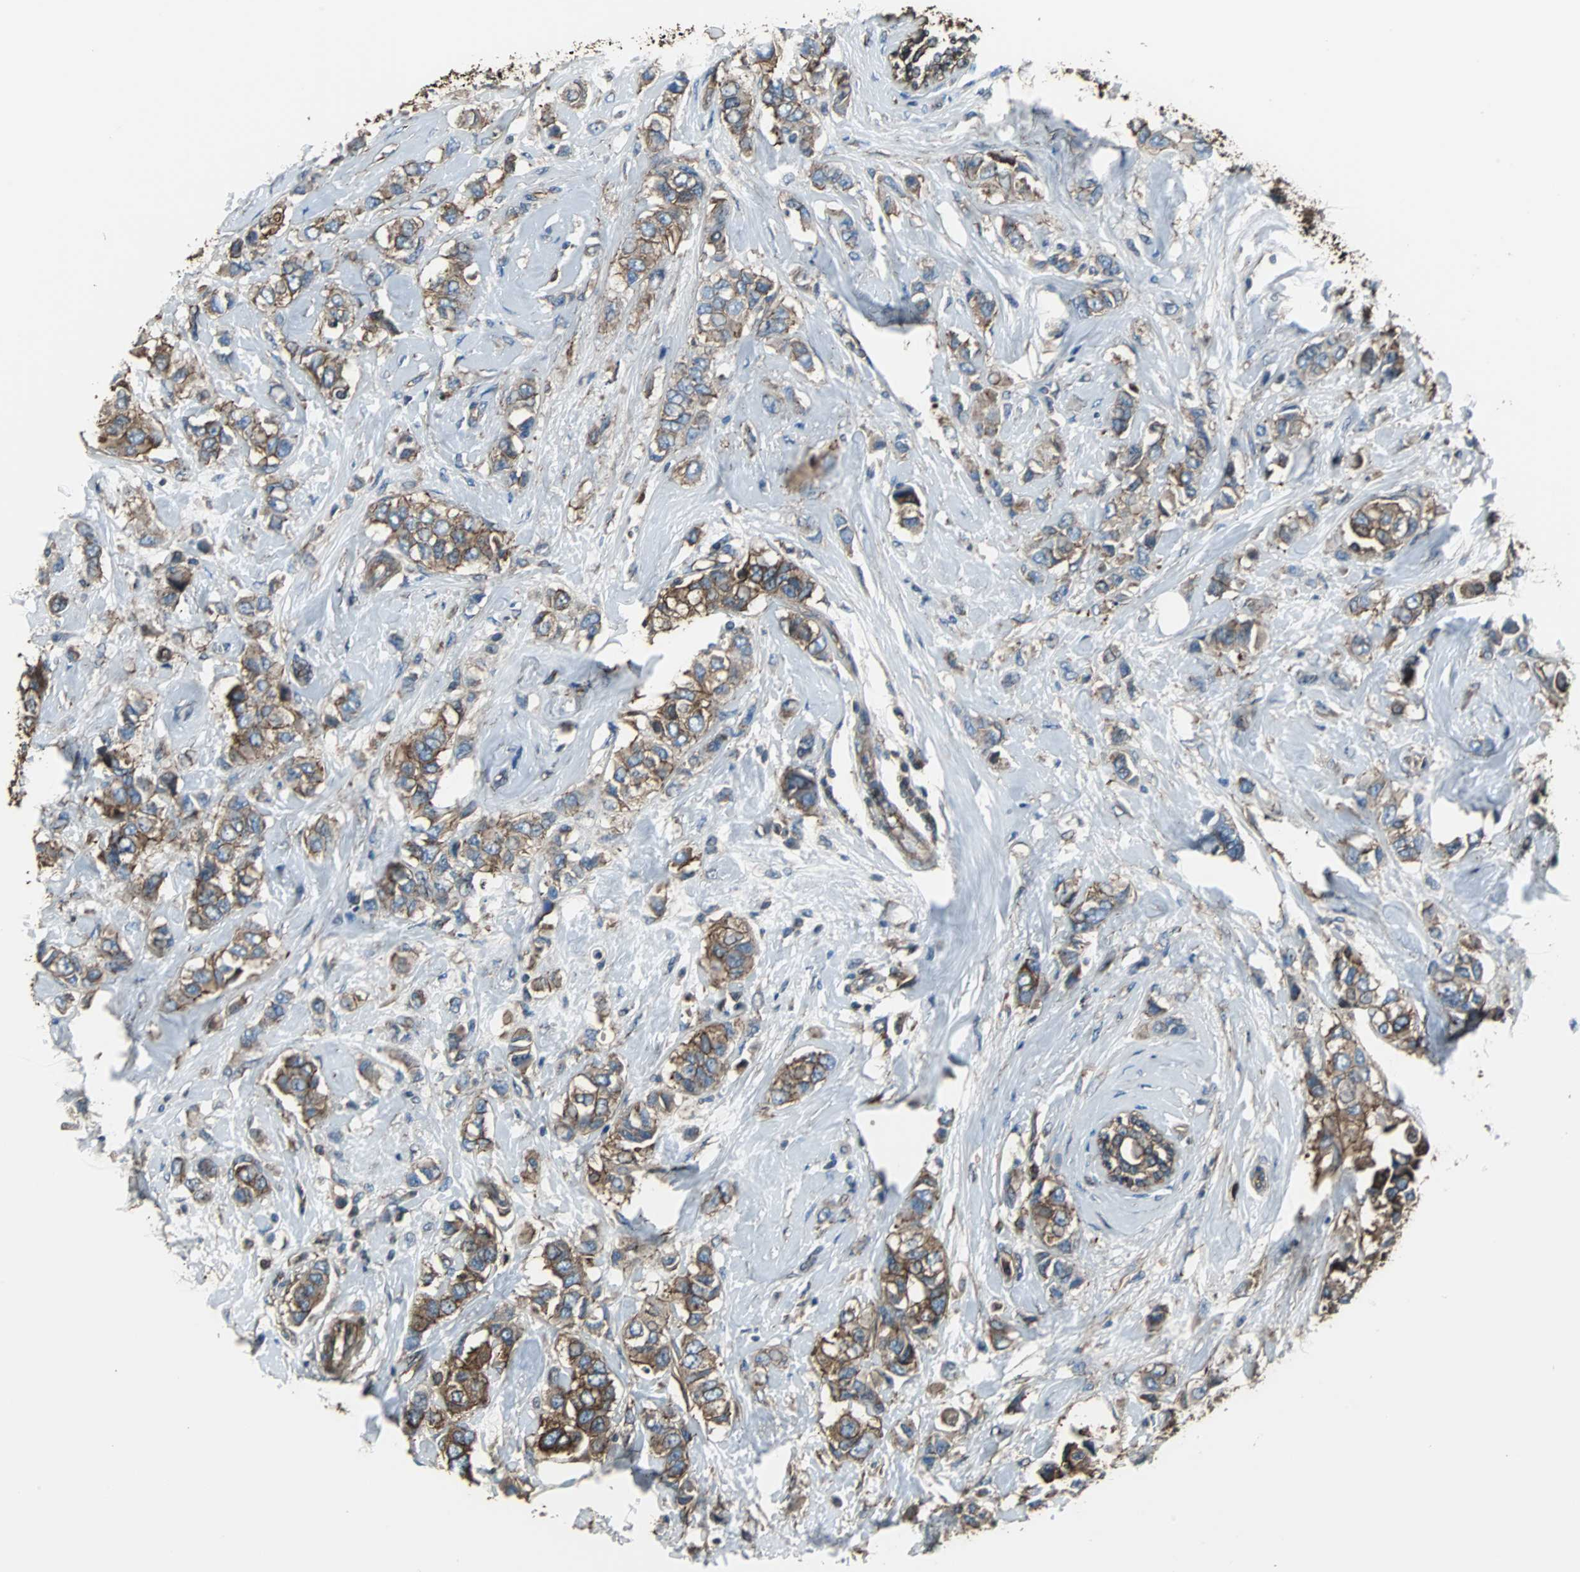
{"staining": {"intensity": "strong", "quantity": ">75%", "location": "cytoplasmic/membranous"}, "tissue": "breast cancer", "cell_type": "Tumor cells", "image_type": "cancer", "snomed": [{"axis": "morphology", "description": "Duct carcinoma"}, {"axis": "topography", "description": "Breast"}], "caption": "Immunohistochemistry photomicrograph of neoplastic tissue: breast infiltrating ductal carcinoma stained using IHC demonstrates high levels of strong protein expression localized specifically in the cytoplasmic/membranous of tumor cells, appearing as a cytoplasmic/membranous brown color.", "gene": "ACTN1", "patient": {"sex": "female", "age": 50}}